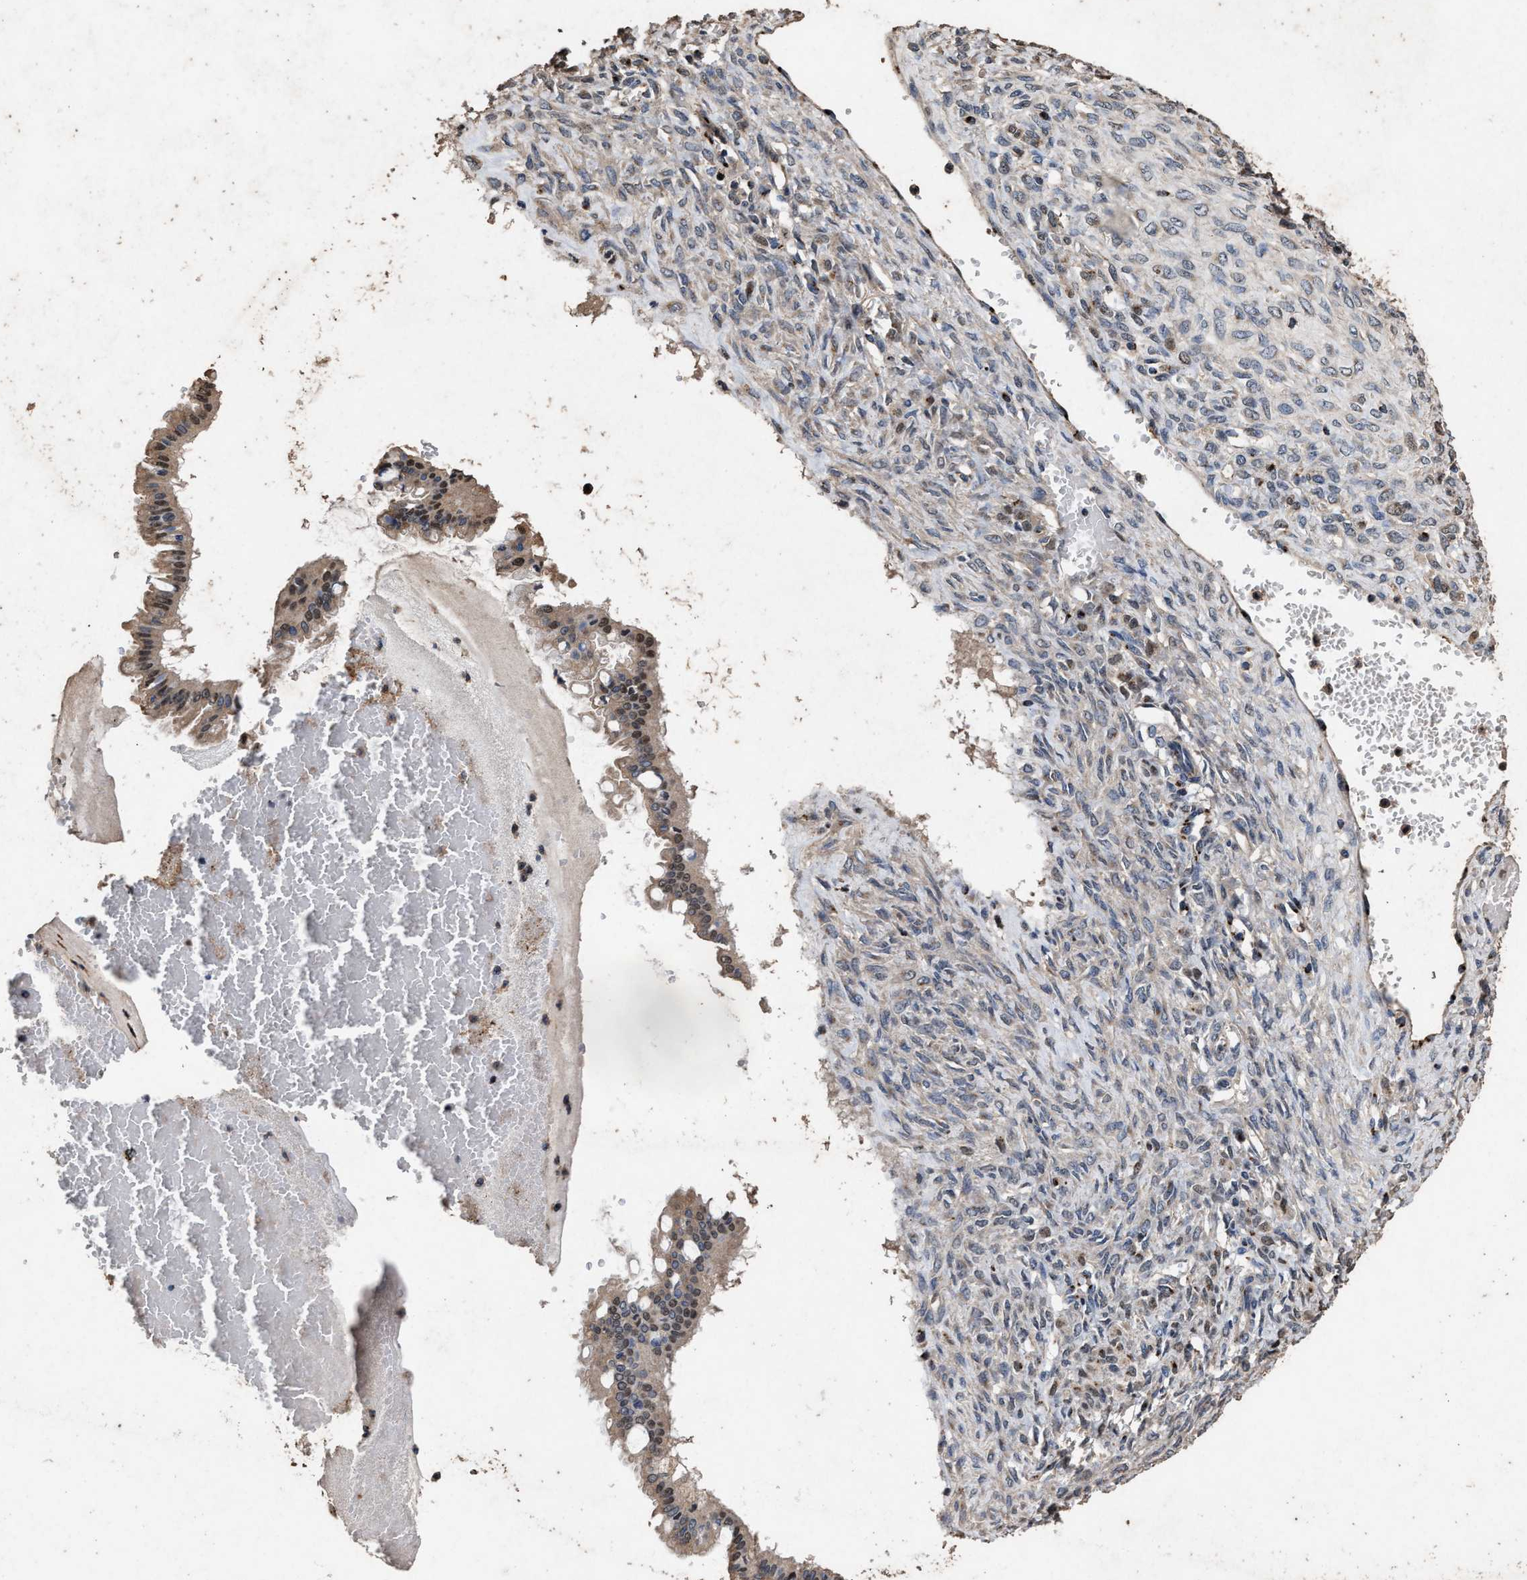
{"staining": {"intensity": "weak", "quantity": ">75%", "location": "cytoplasmic/membranous,nuclear"}, "tissue": "ovarian cancer", "cell_type": "Tumor cells", "image_type": "cancer", "snomed": [{"axis": "morphology", "description": "Cystadenocarcinoma, mucinous, NOS"}, {"axis": "topography", "description": "Ovary"}], "caption": "A brown stain shows weak cytoplasmic/membranous and nuclear staining of a protein in ovarian mucinous cystadenocarcinoma tumor cells.", "gene": "TPST2", "patient": {"sex": "female", "age": 73}}